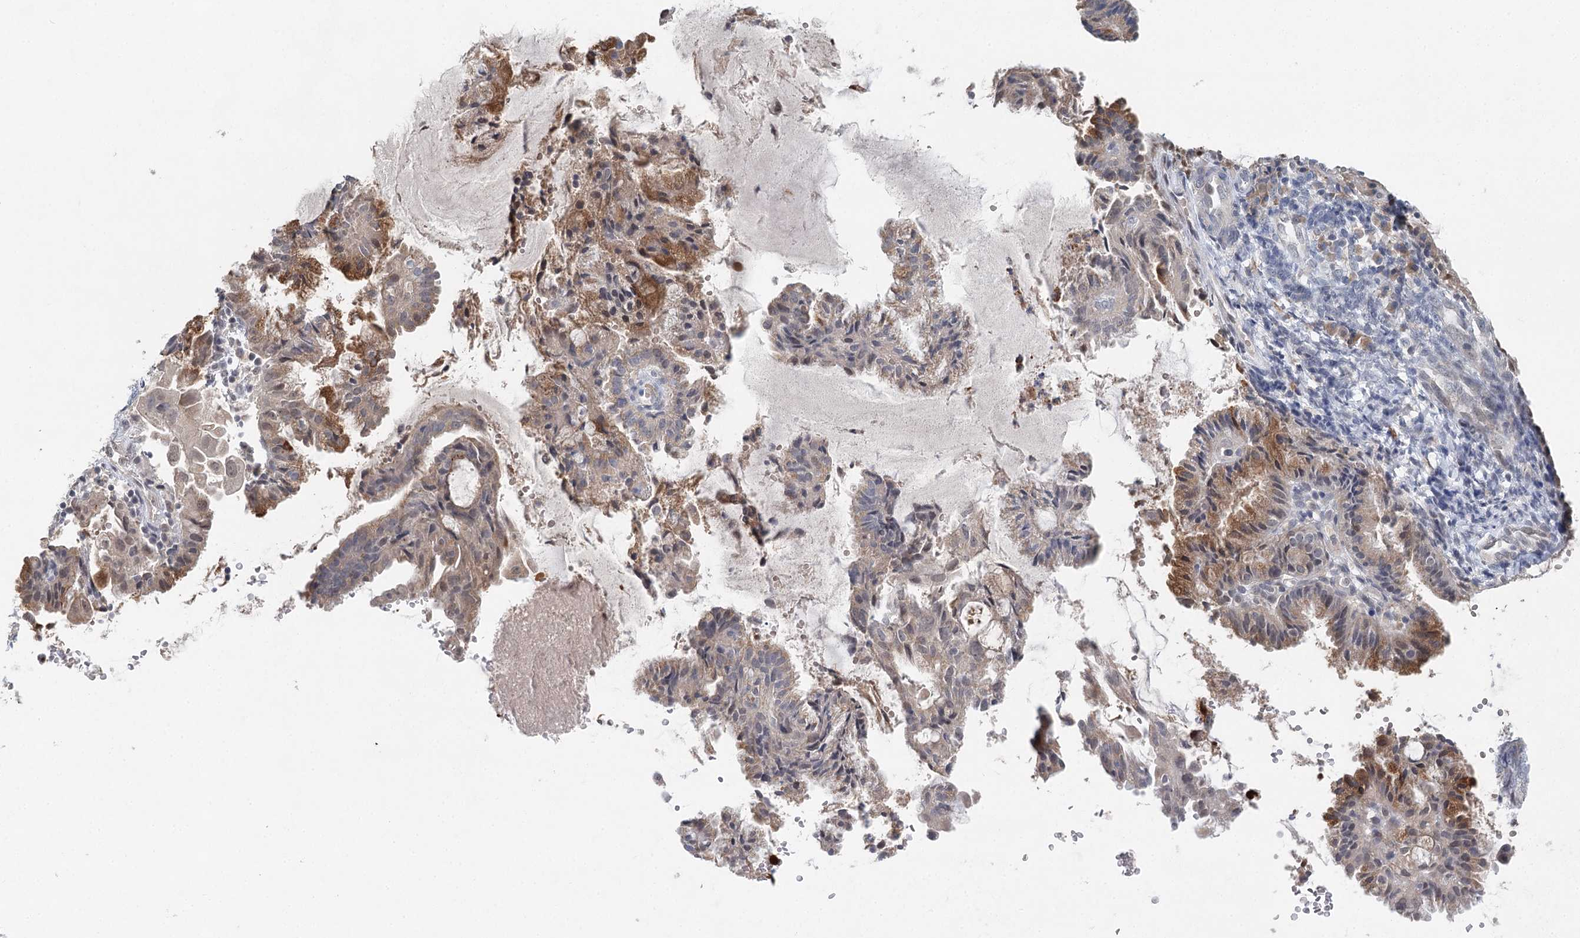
{"staining": {"intensity": "moderate", "quantity": "<25%", "location": "cytoplasmic/membranous"}, "tissue": "endometrial cancer", "cell_type": "Tumor cells", "image_type": "cancer", "snomed": [{"axis": "morphology", "description": "Adenocarcinoma, NOS"}, {"axis": "topography", "description": "Endometrium"}], "caption": "This is an image of immunohistochemistry (IHC) staining of endometrial adenocarcinoma, which shows moderate expression in the cytoplasmic/membranous of tumor cells.", "gene": "BLTP1", "patient": {"sex": "female", "age": 86}}